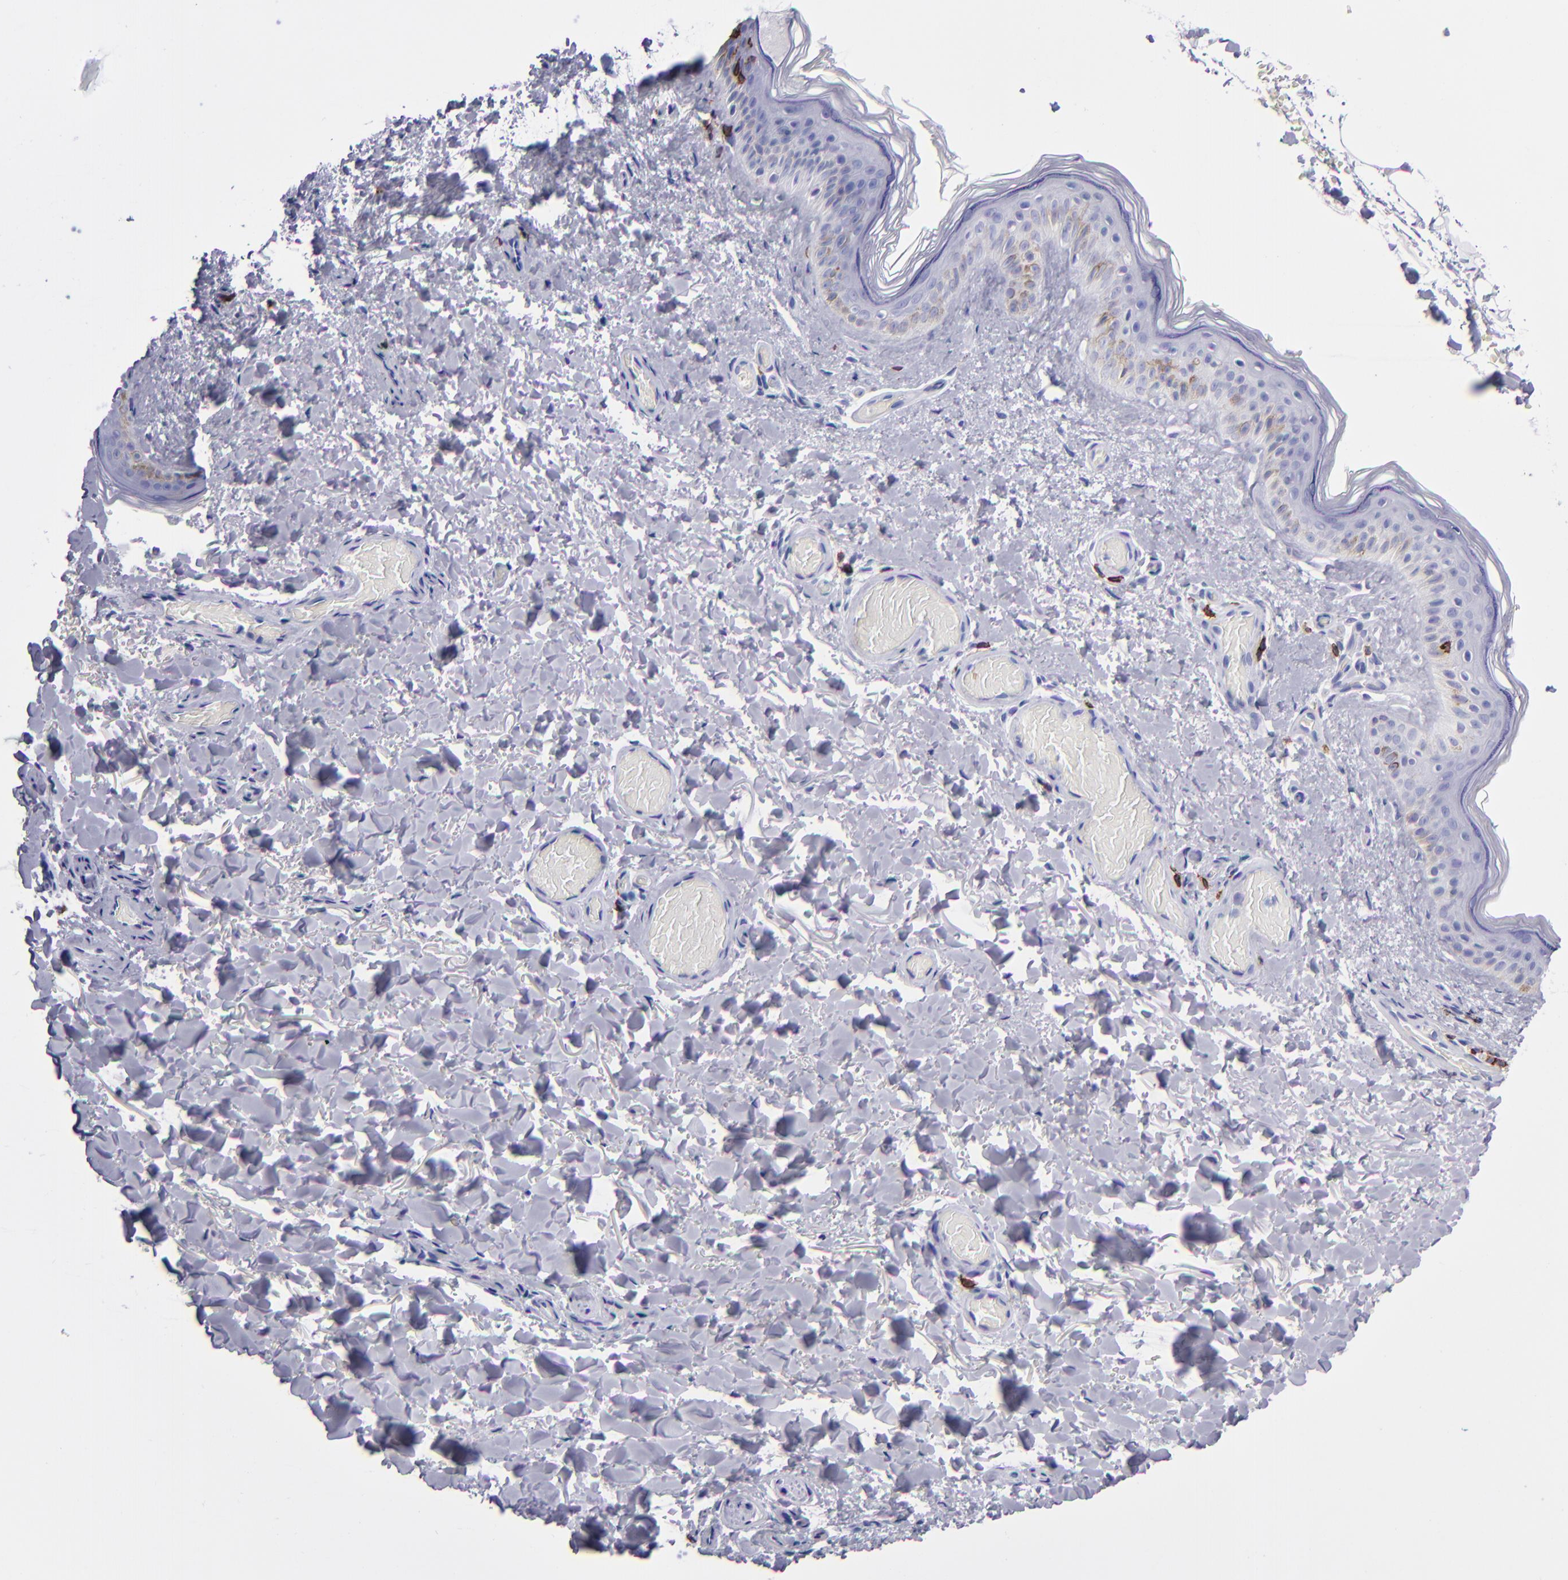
{"staining": {"intensity": "negative", "quantity": "none", "location": "none"}, "tissue": "skin", "cell_type": "Fibroblasts", "image_type": "normal", "snomed": [{"axis": "morphology", "description": "Normal tissue, NOS"}, {"axis": "topography", "description": "Skin"}], "caption": "This is an immunohistochemistry (IHC) micrograph of unremarkable skin. There is no staining in fibroblasts.", "gene": "CD6", "patient": {"sex": "male", "age": 63}}